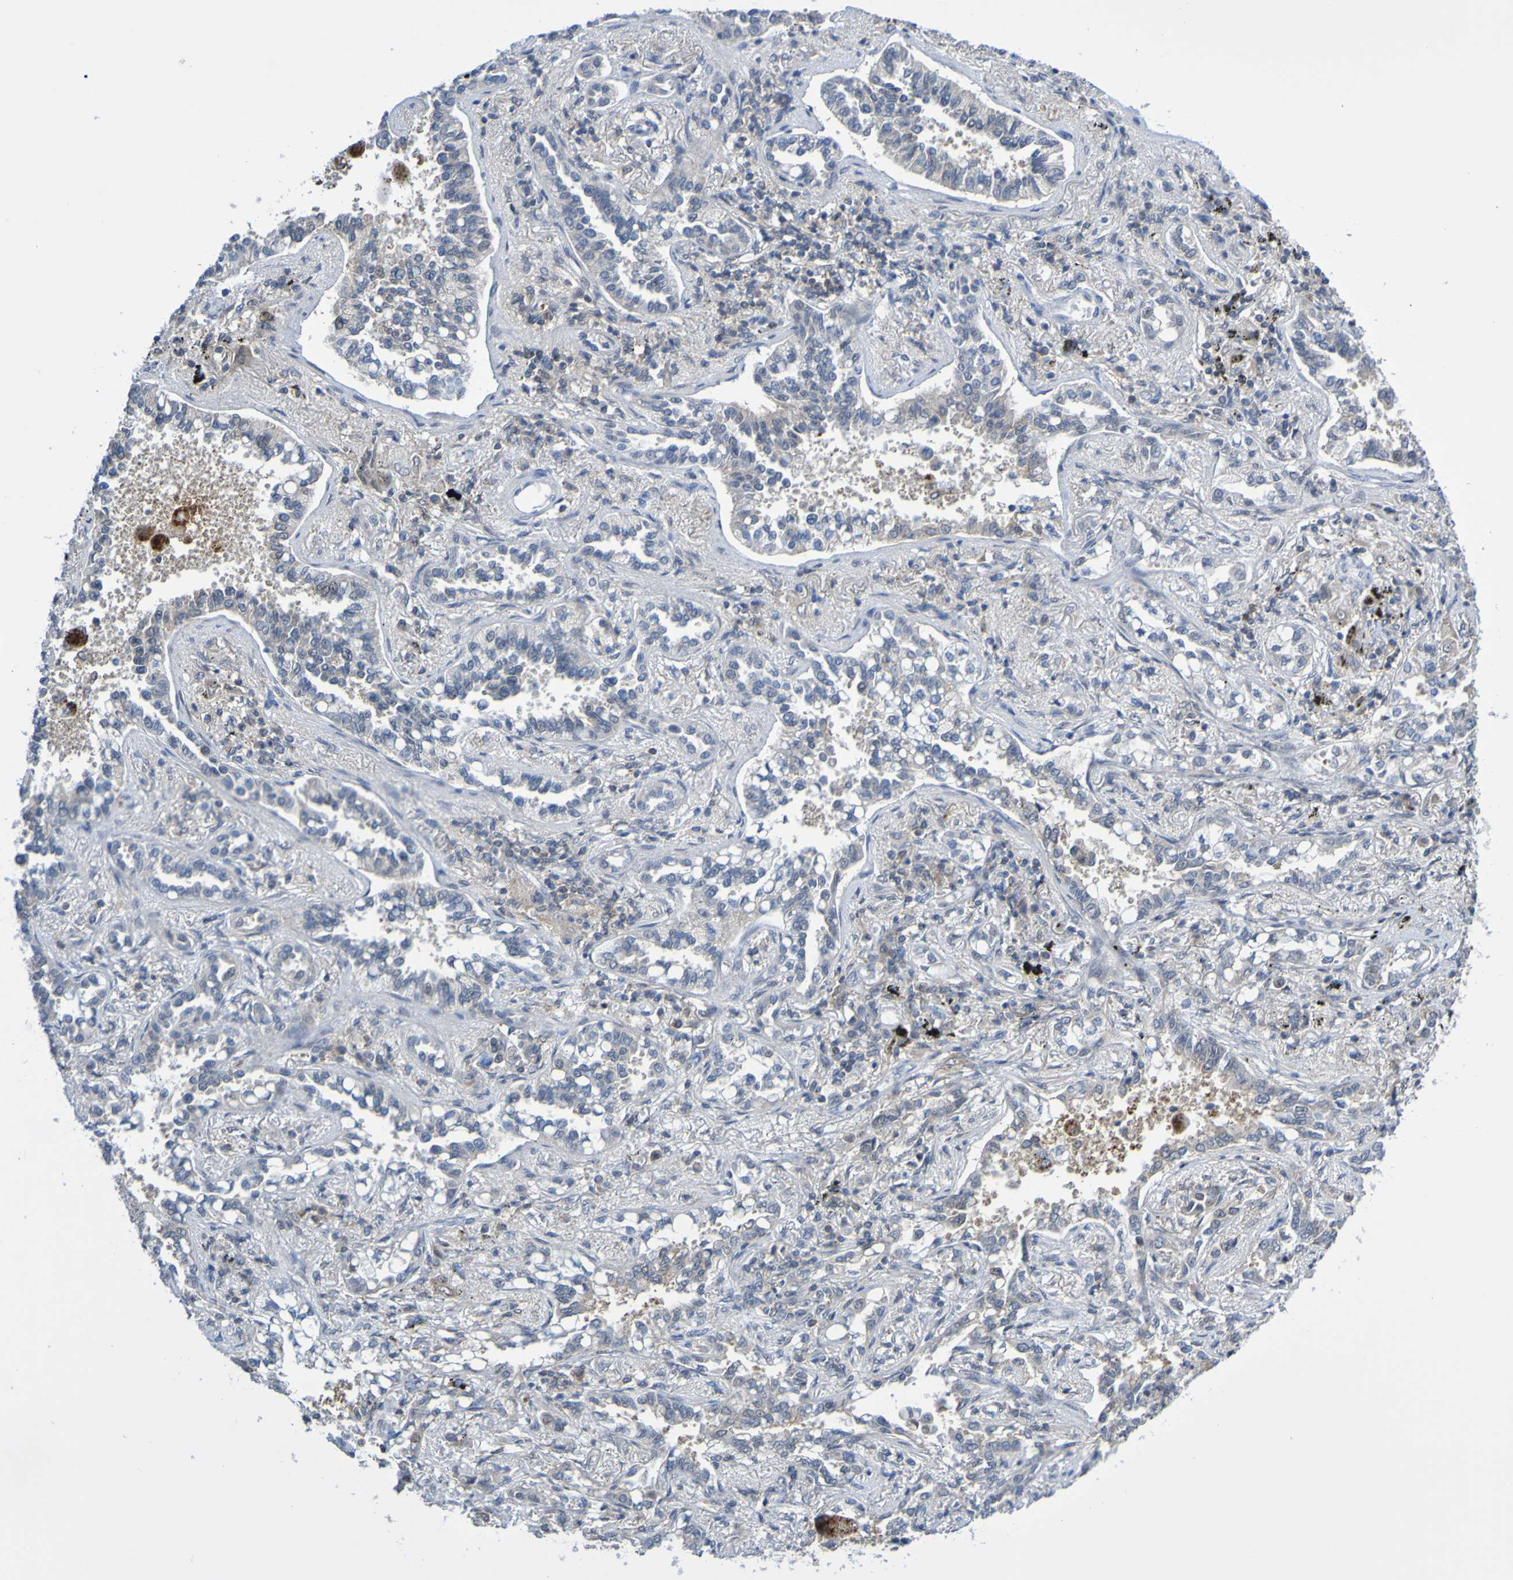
{"staining": {"intensity": "negative", "quantity": "none", "location": "none"}, "tissue": "lung cancer", "cell_type": "Tumor cells", "image_type": "cancer", "snomed": [{"axis": "morphology", "description": "Normal tissue, NOS"}, {"axis": "morphology", "description": "Adenocarcinoma, NOS"}, {"axis": "topography", "description": "Lung"}], "caption": "Tumor cells show no significant protein expression in lung cancer (adenocarcinoma).", "gene": "ATIC", "patient": {"sex": "male", "age": 59}}